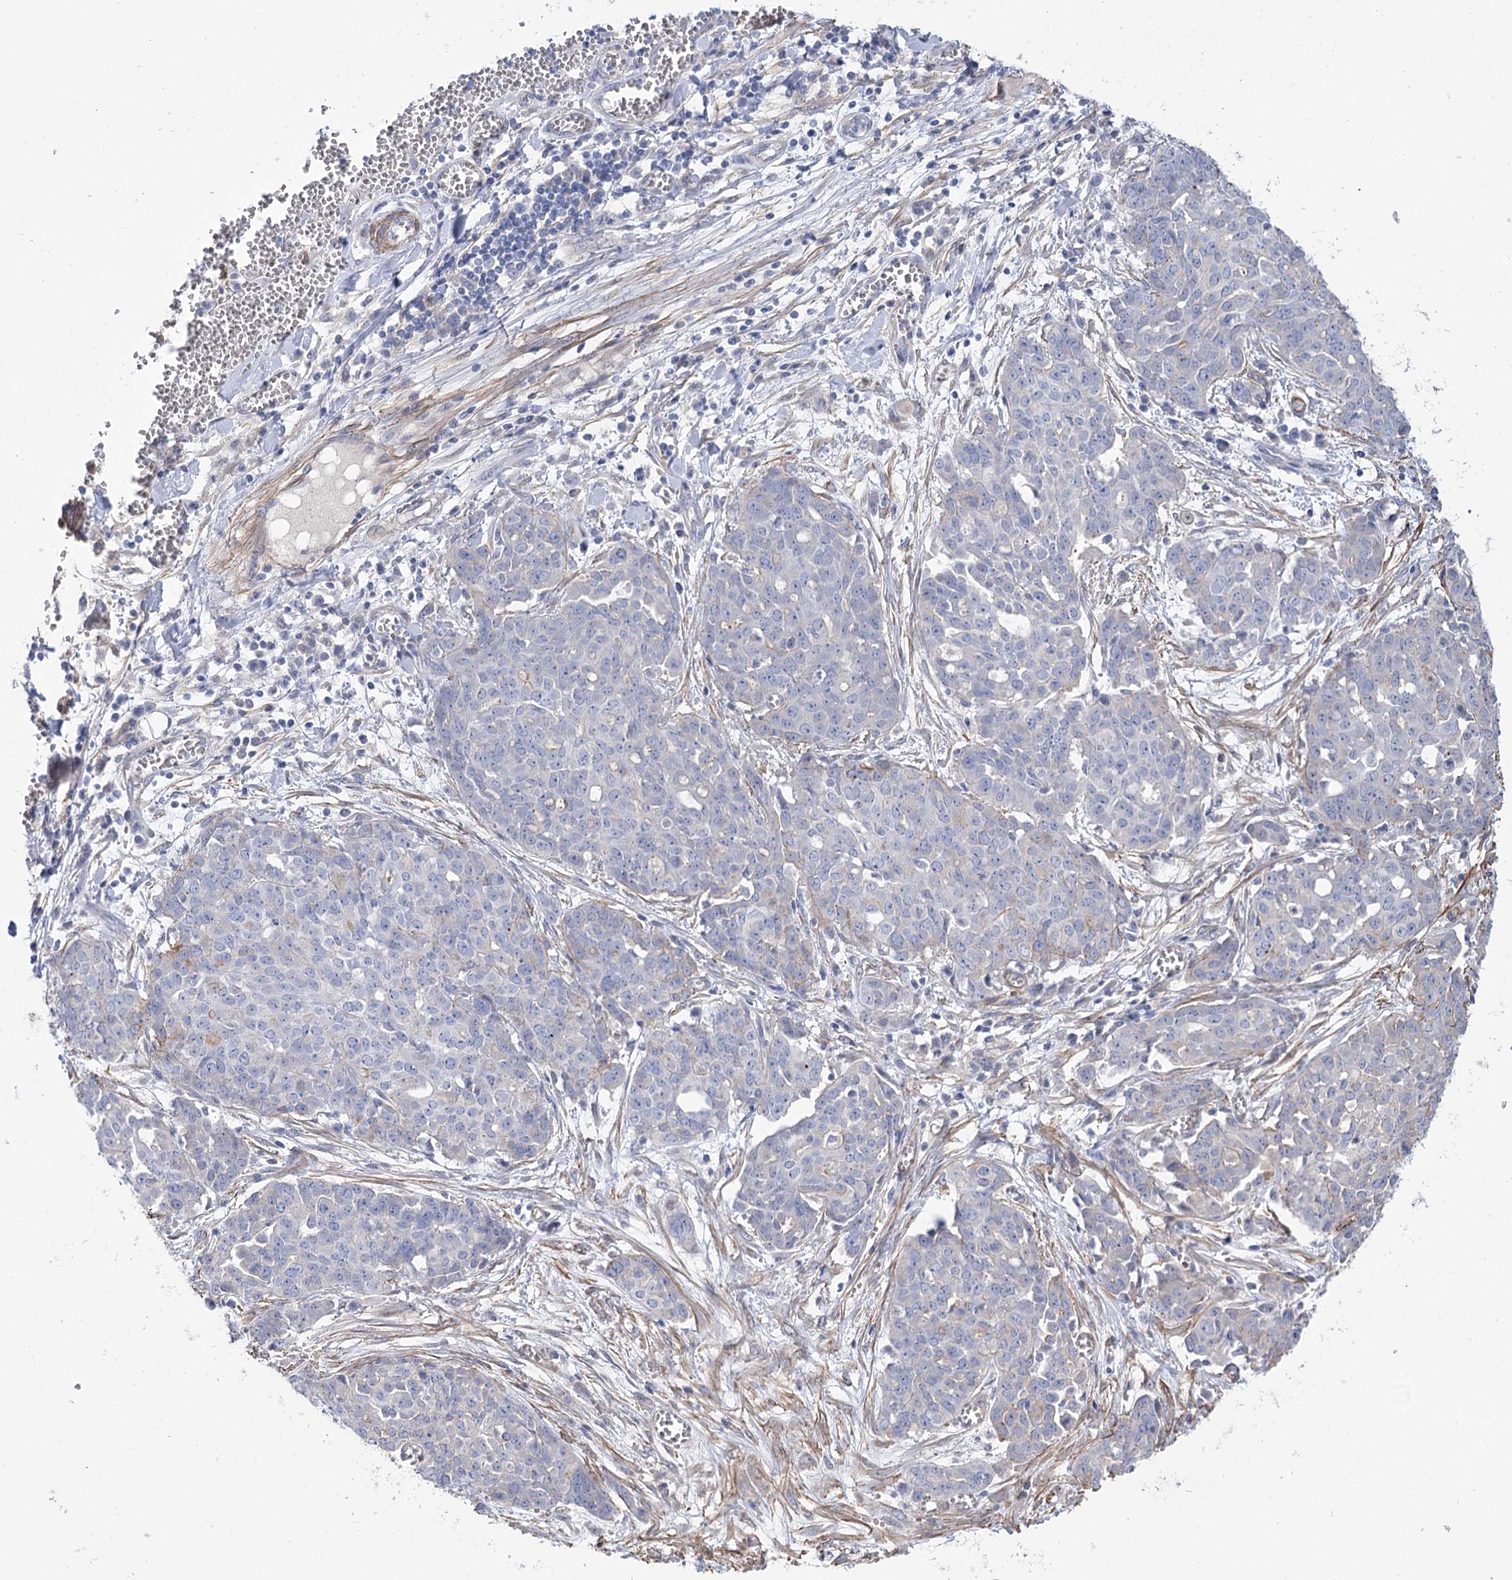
{"staining": {"intensity": "negative", "quantity": "none", "location": "none"}, "tissue": "ovarian cancer", "cell_type": "Tumor cells", "image_type": "cancer", "snomed": [{"axis": "morphology", "description": "Cystadenocarcinoma, serous, NOS"}, {"axis": "topography", "description": "Soft tissue"}, {"axis": "topography", "description": "Ovary"}], "caption": "DAB immunohistochemical staining of ovarian cancer exhibits no significant staining in tumor cells.", "gene": "WASHC3", "patient": {"sex": "female", "age": 57}}